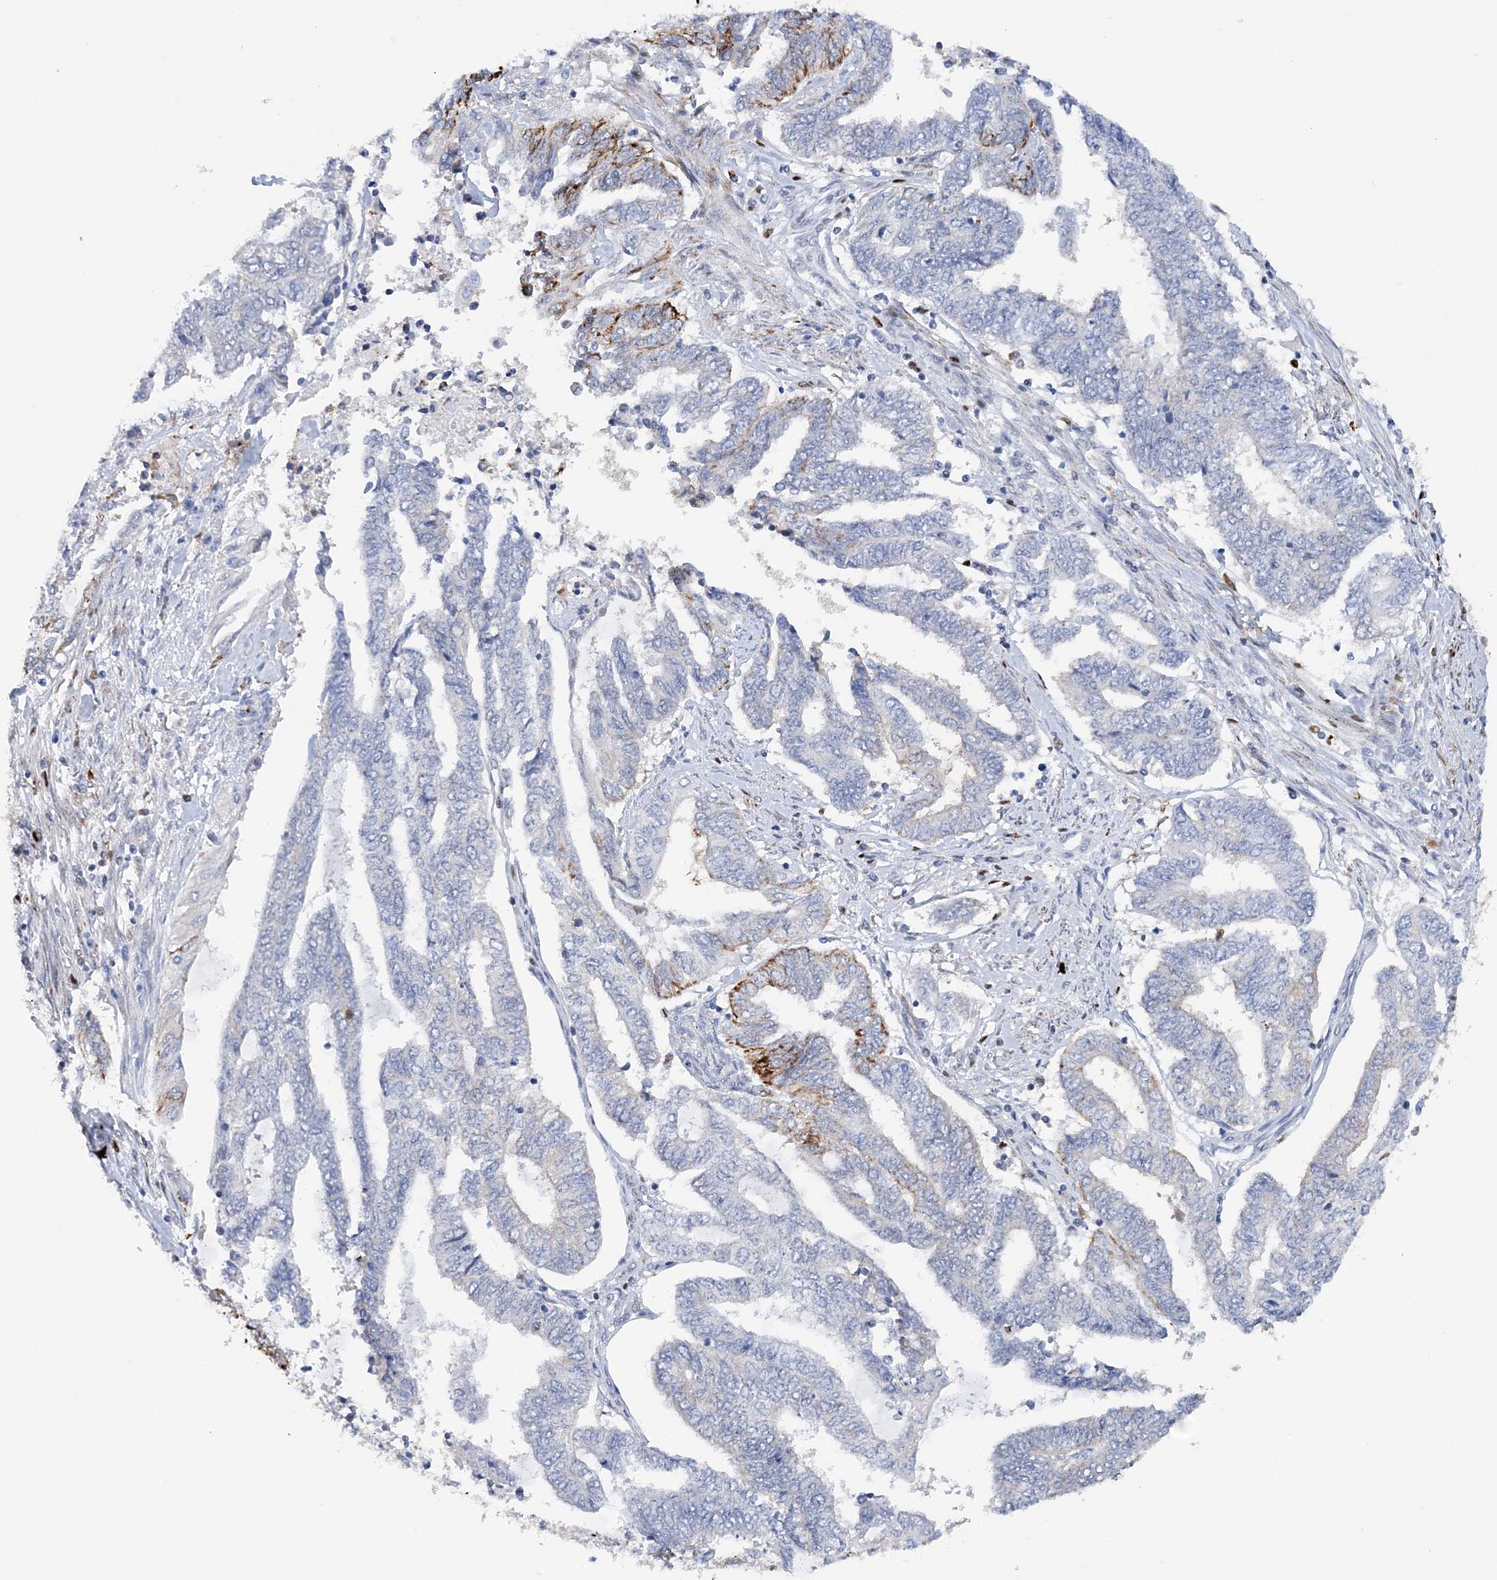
{"staining": {"intensity": "moderate", "quantity": "<25%", "location": "cytoplasmic/membranous"}, "tissue": "endometrial cancer", "cell_type": "Tumor cells", "image_type": "cancer", "snomed": [{"axis": "morphology", "description": "Adenocarcinoma, NOS"}, {"axis": "topography", "description": "Uterus"}, {"axis": "topography", "description": "Endometrium"}], "caption": "A brown stain highlights moderate cytoplasmic/membranous positivity of a protein in endometrial adenocarcinoma tumor cells.", "gene": "NIT2", "patient": {"sex": "female", "age": 70}}